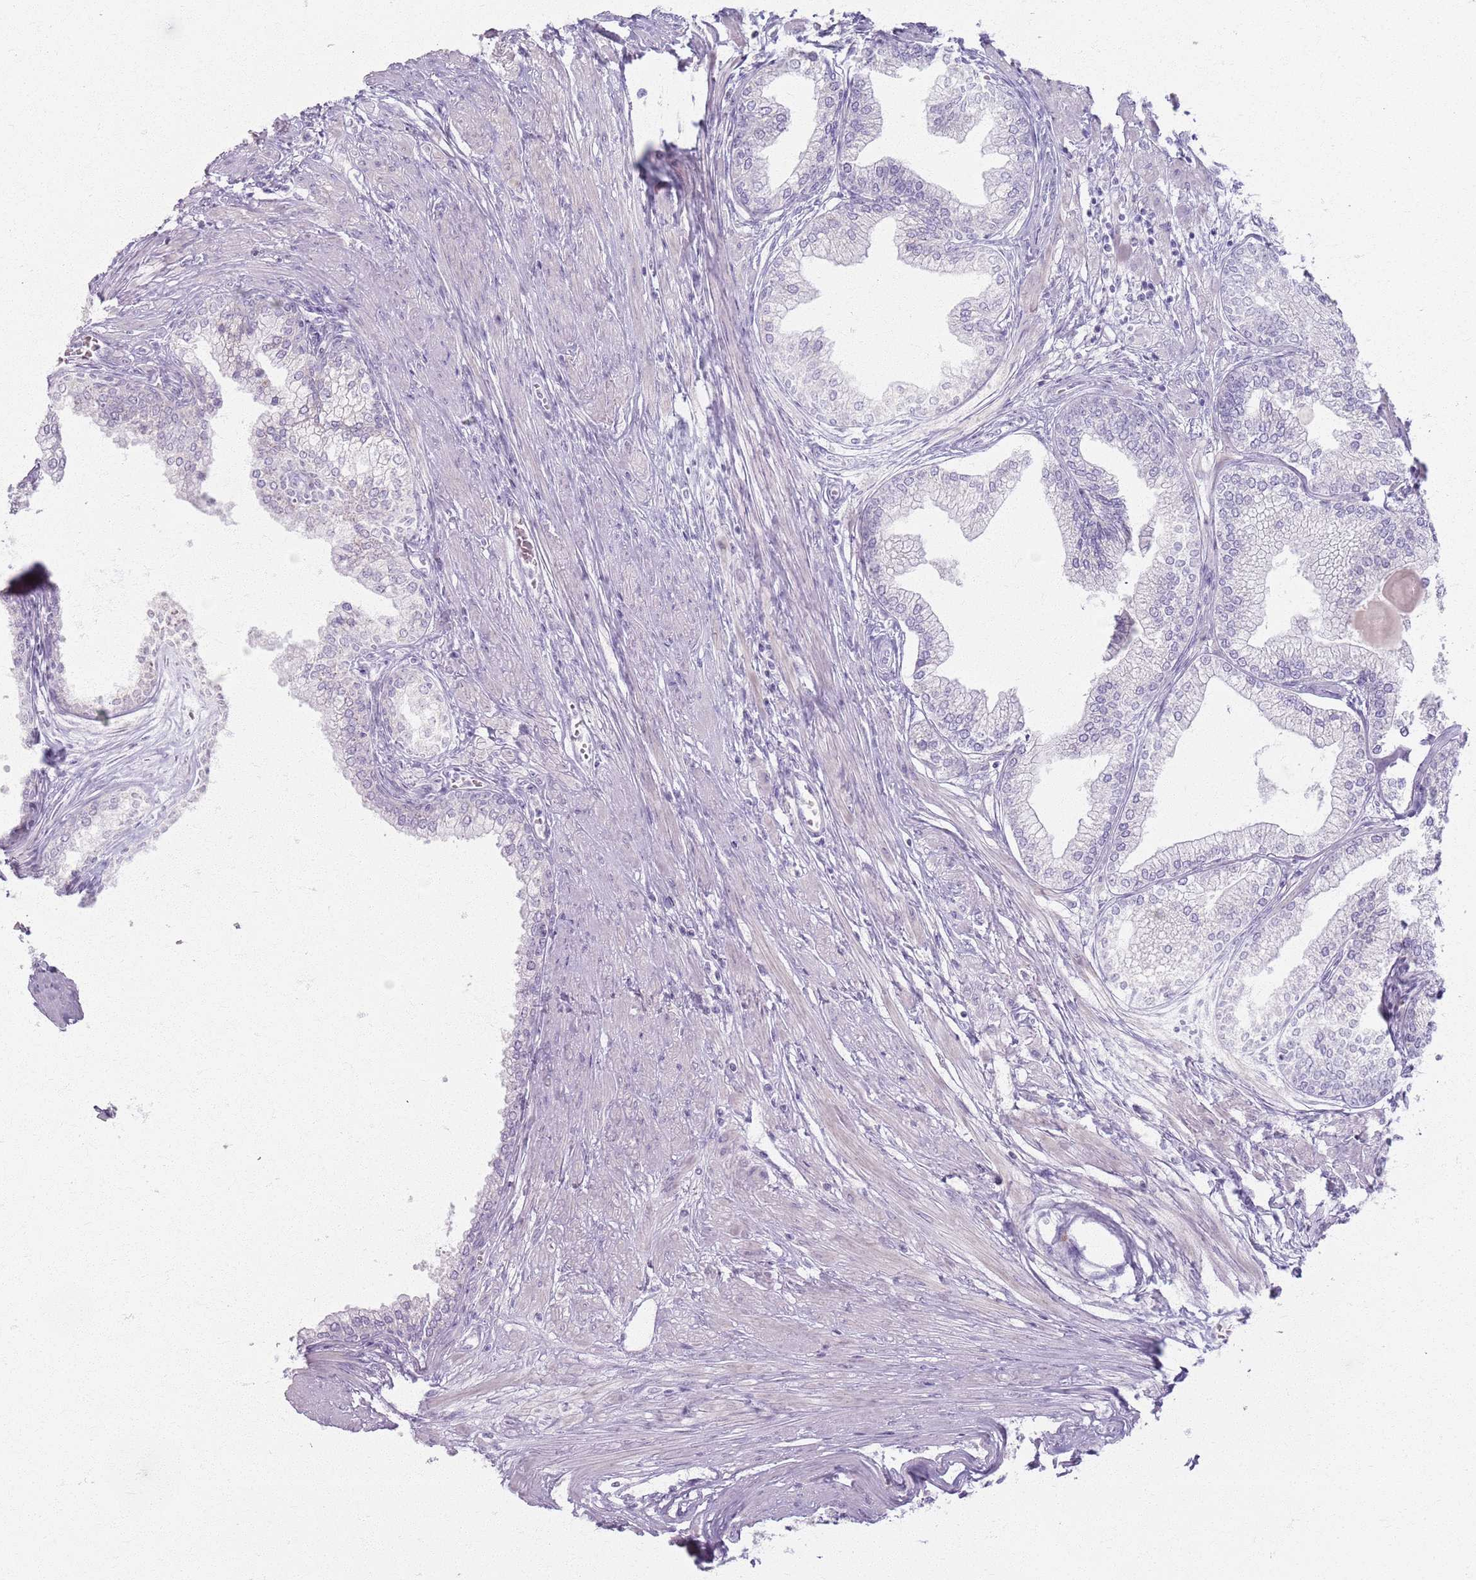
{"staining": {"intensity": "negative", "quantity": "none", "location": "none"}, "tissue": "prostate", "cell_type": "Glandular cells", "image_type": "normal", "snomed": [{"axis": "morphology", "description": "Normal tissue, NOS"}, {"axis": "morphology", "description": "Urothelial carcinoma, Low grade"}, {"axis": "topography", "description": "Urinary bladder"}, {"axis": "topography", "description": "Prostate"}], "caption": "Micrograph shows no significant protein positivity in glandular cells of benign prostate. (Stains: DAB (3,3'-diaminobenzidine) IHC with hematoxylin counter stain, Microscopy: brightfield microscopy at high magnification).", "gene": "CRIPT", "patient": {"sex": "male", "age": 60}}